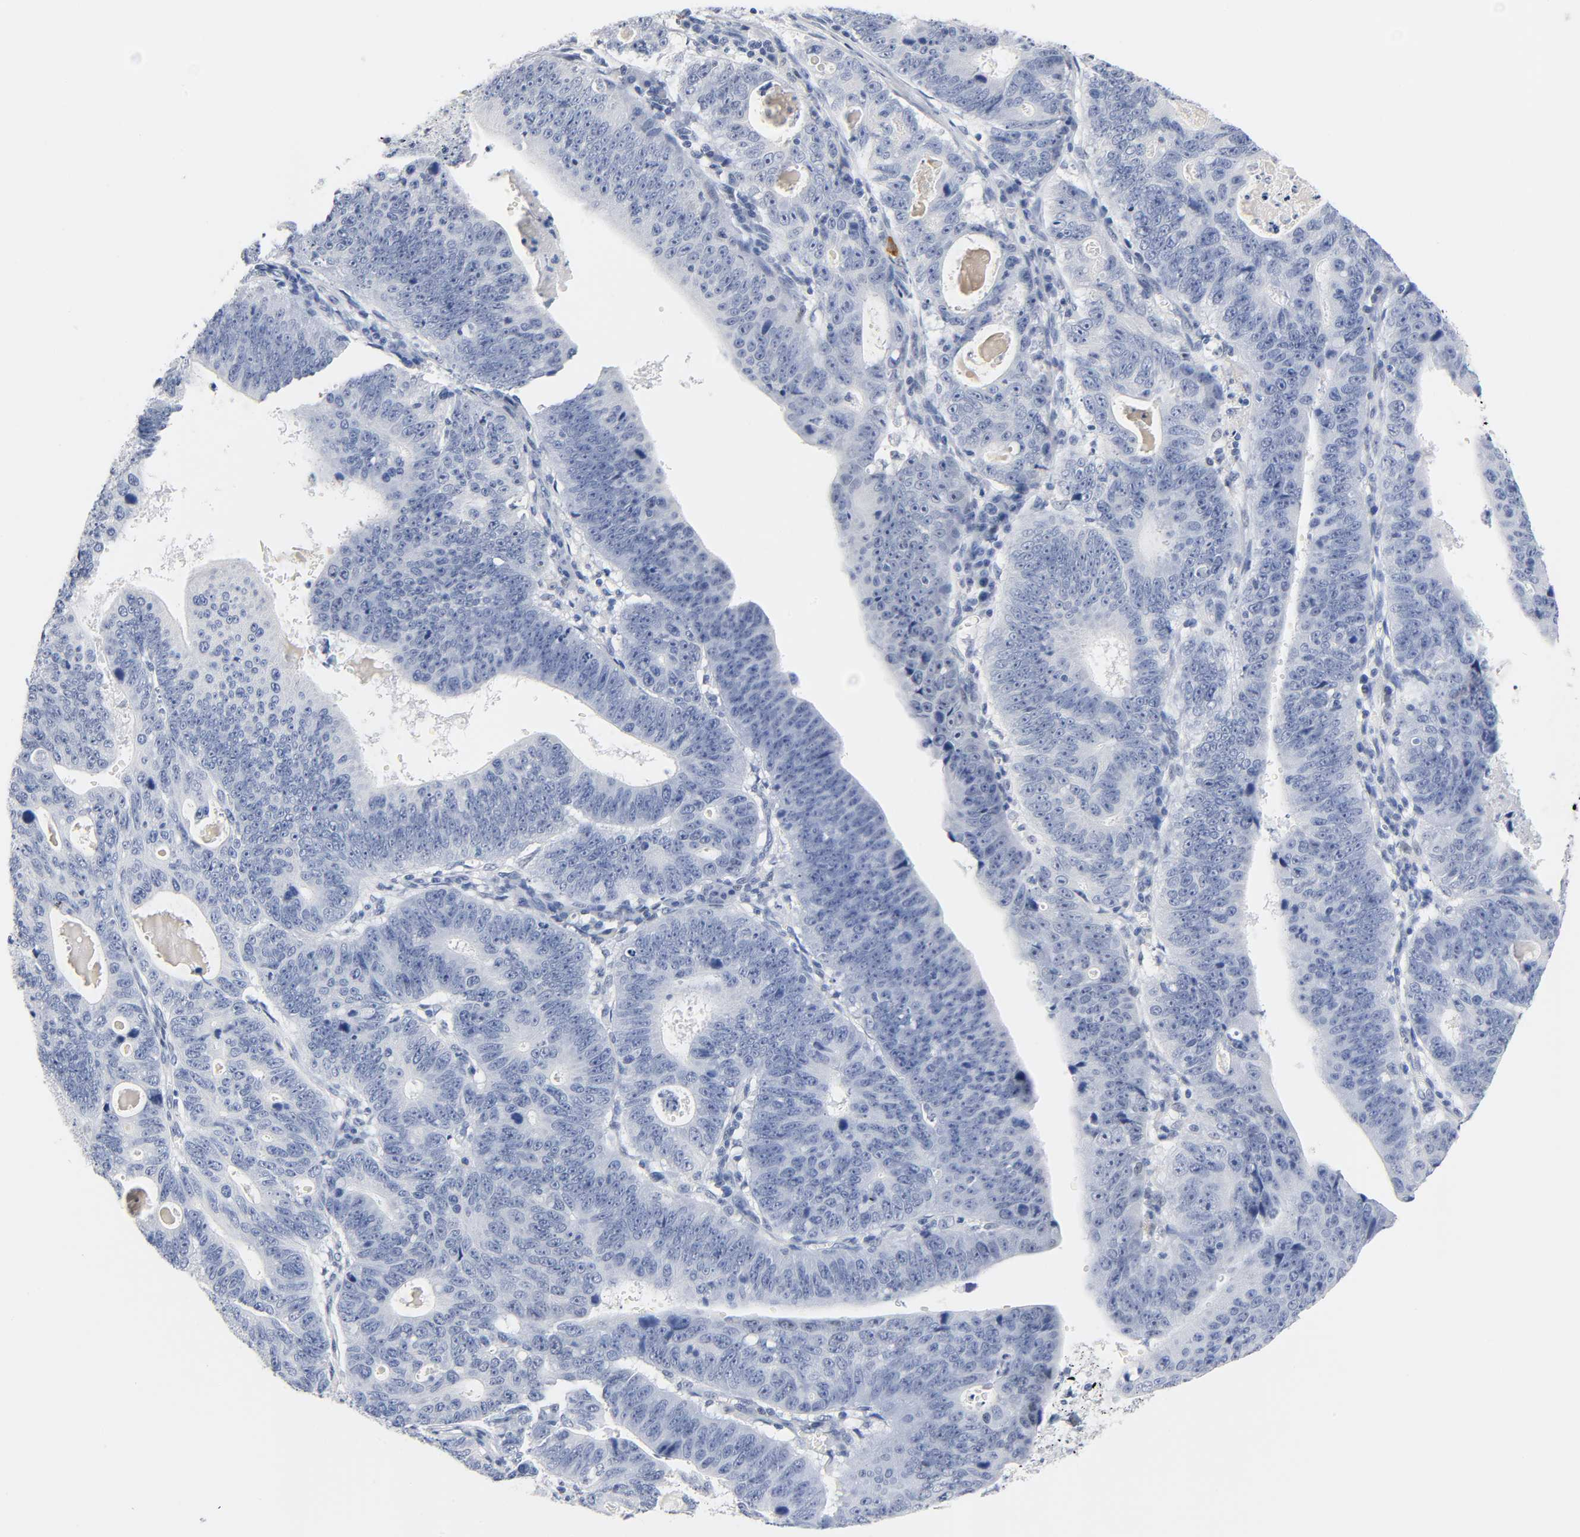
{"staining": {"intensity": "negative", "quantity": "none", "location": "none"}, "tissue": "stomach cancer", "cell_type": "Tumor cells", "image_type": "cancer", "snomed": [{"axis": "morphology", "description": "Adenocarcinoma, NOS"}, {"axis": "topography", "description": "Stomach"}], "caption": "The IHC micrograph has no significant expression in tumor cells of stomach cancer (adenocarcinoma) tissue.", "gene": "NAB2", "patient": {"sex": "male", "age": 59}}